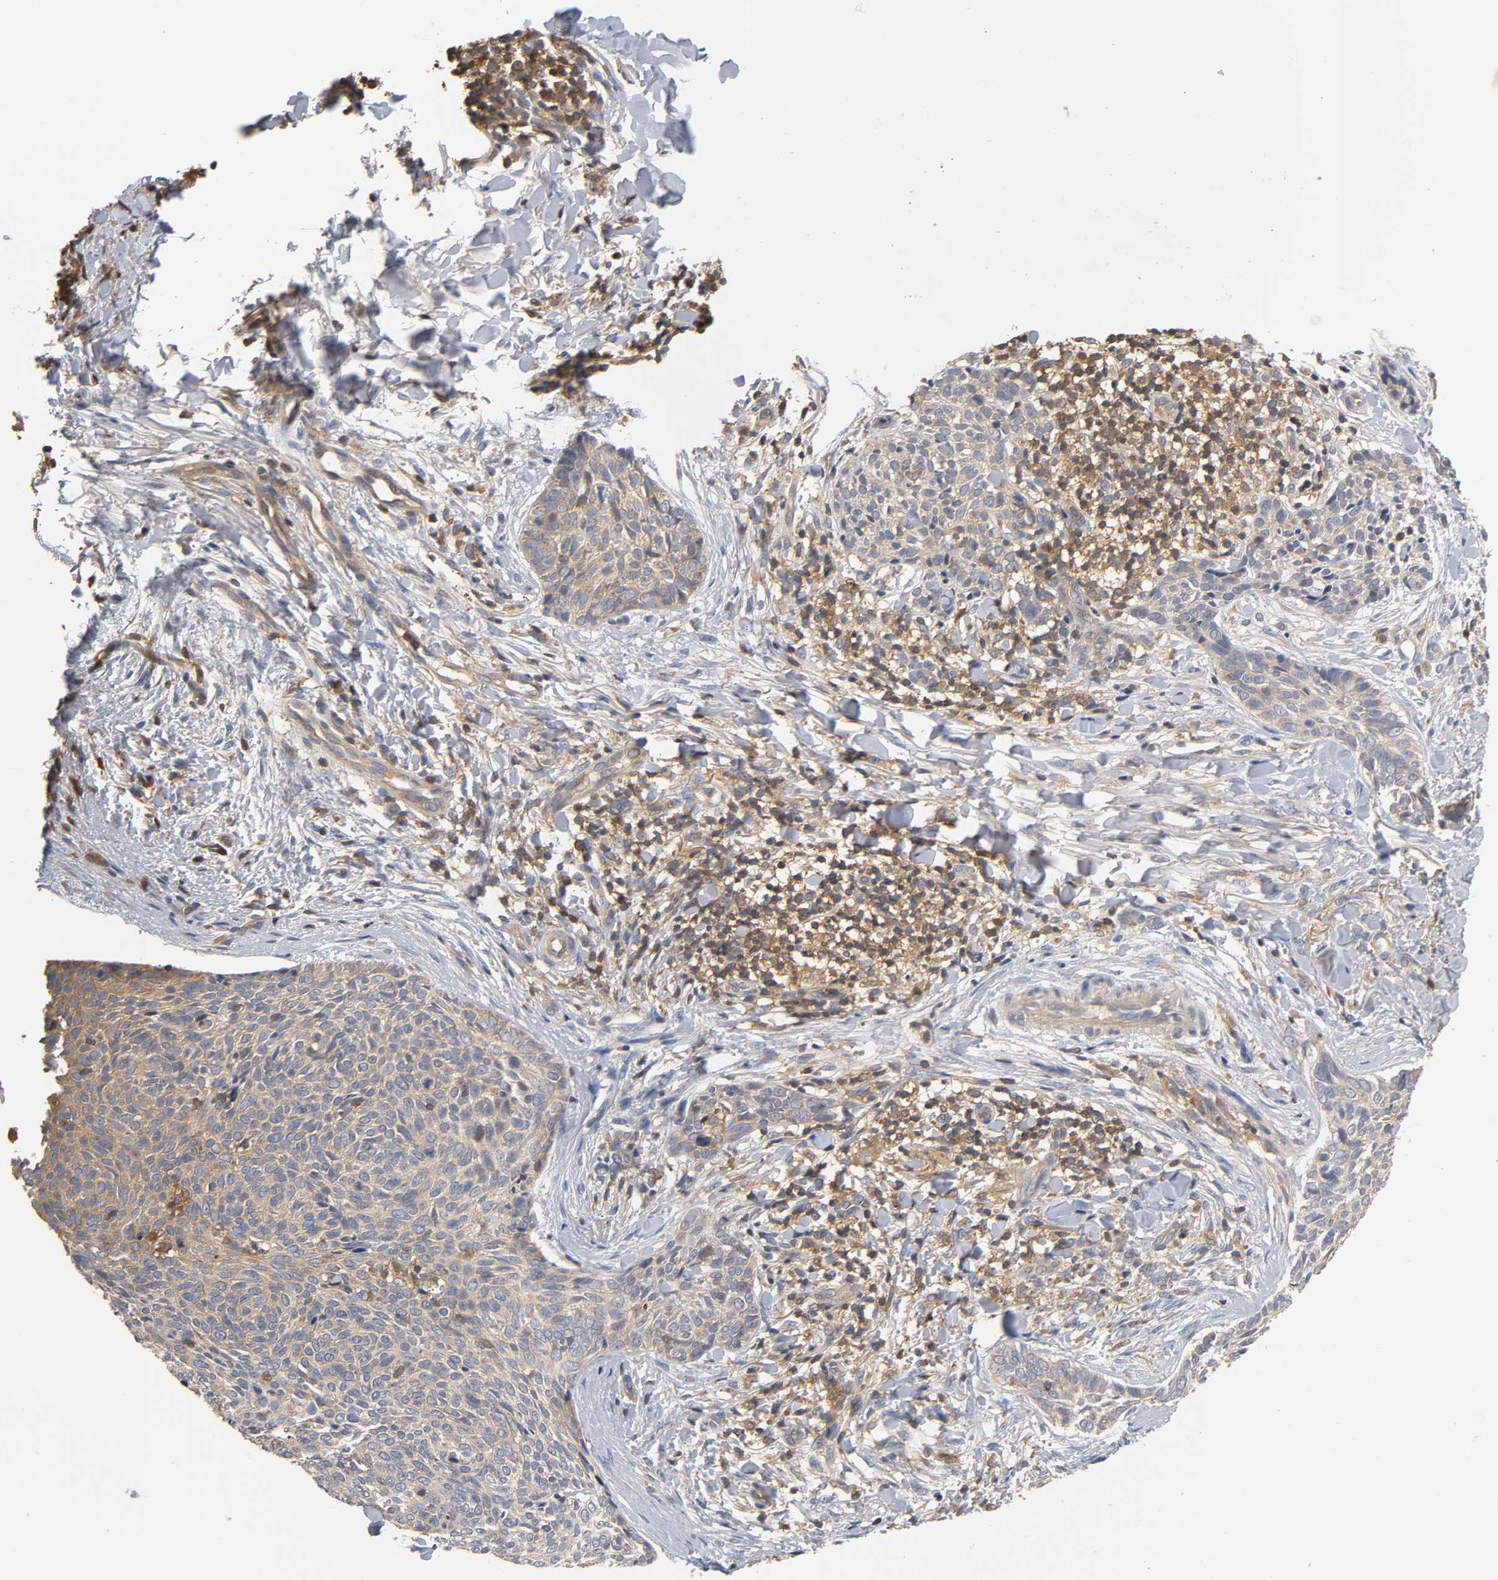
{"staining": {"intensity": "moderate", "quantity": ">75%", "location": "cytoplasmic/membranous"}, "tissue": "skin cancer", "cell_type": "Tumor cells", "image_type": "cancer", "snomed": [{"axis": "morphology", "description": "Normal tissue, NOS"}, {"axis": "morphology", "description": "Basal cell carcinoma"}, {"axis": "topography", "description": "Skin"}], "caption": "Skin cancer was stained to show a protein in brown. There is medium levels of moderate cytoplasmic/membranous positivity in approximately >75% of tumor cells.", "gene": "ACTR2", "patient": {"sex": "female", "age": 57}}